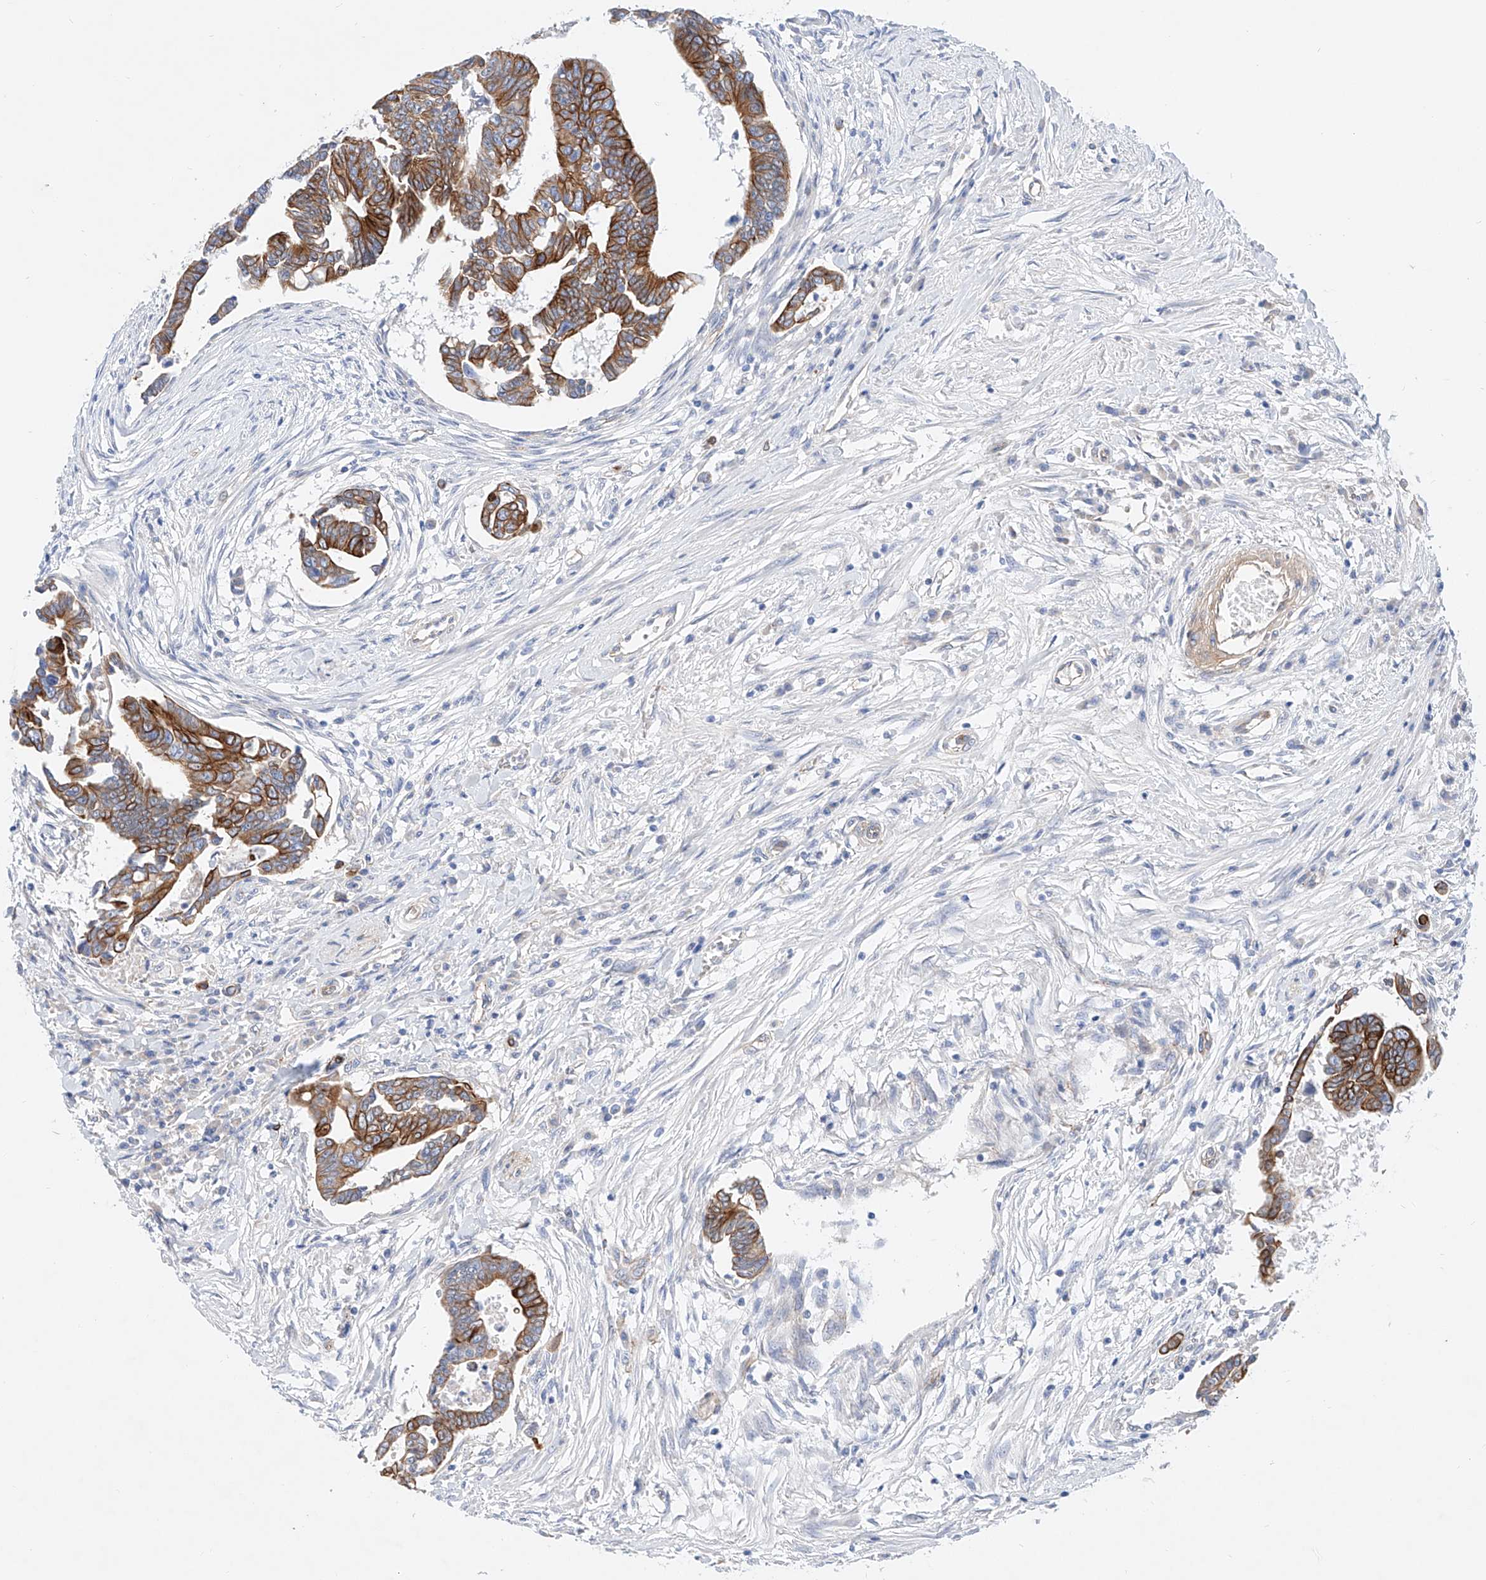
{"staining": {"intensity": "moderate", "quantity": ">75%", "location": "cytoplasmic/membranous"}, "tissue": "colorectal cancer", "cell_type": "Tumor cells", "image_type": "cancer", "snomed": [{"axis": "morphology", "description": "Adenocarcinoma, NOS"}, {"axis": "topography", "description": "Rectum"}], "caption": "Colorectal cancer stained with immunohistochemistry reveals moderate cytoplasmic/membranous expression in approximately >75% of tumor cells.", "gene": "SBSPON", "patient": {"sex": "female", "age": 65}}